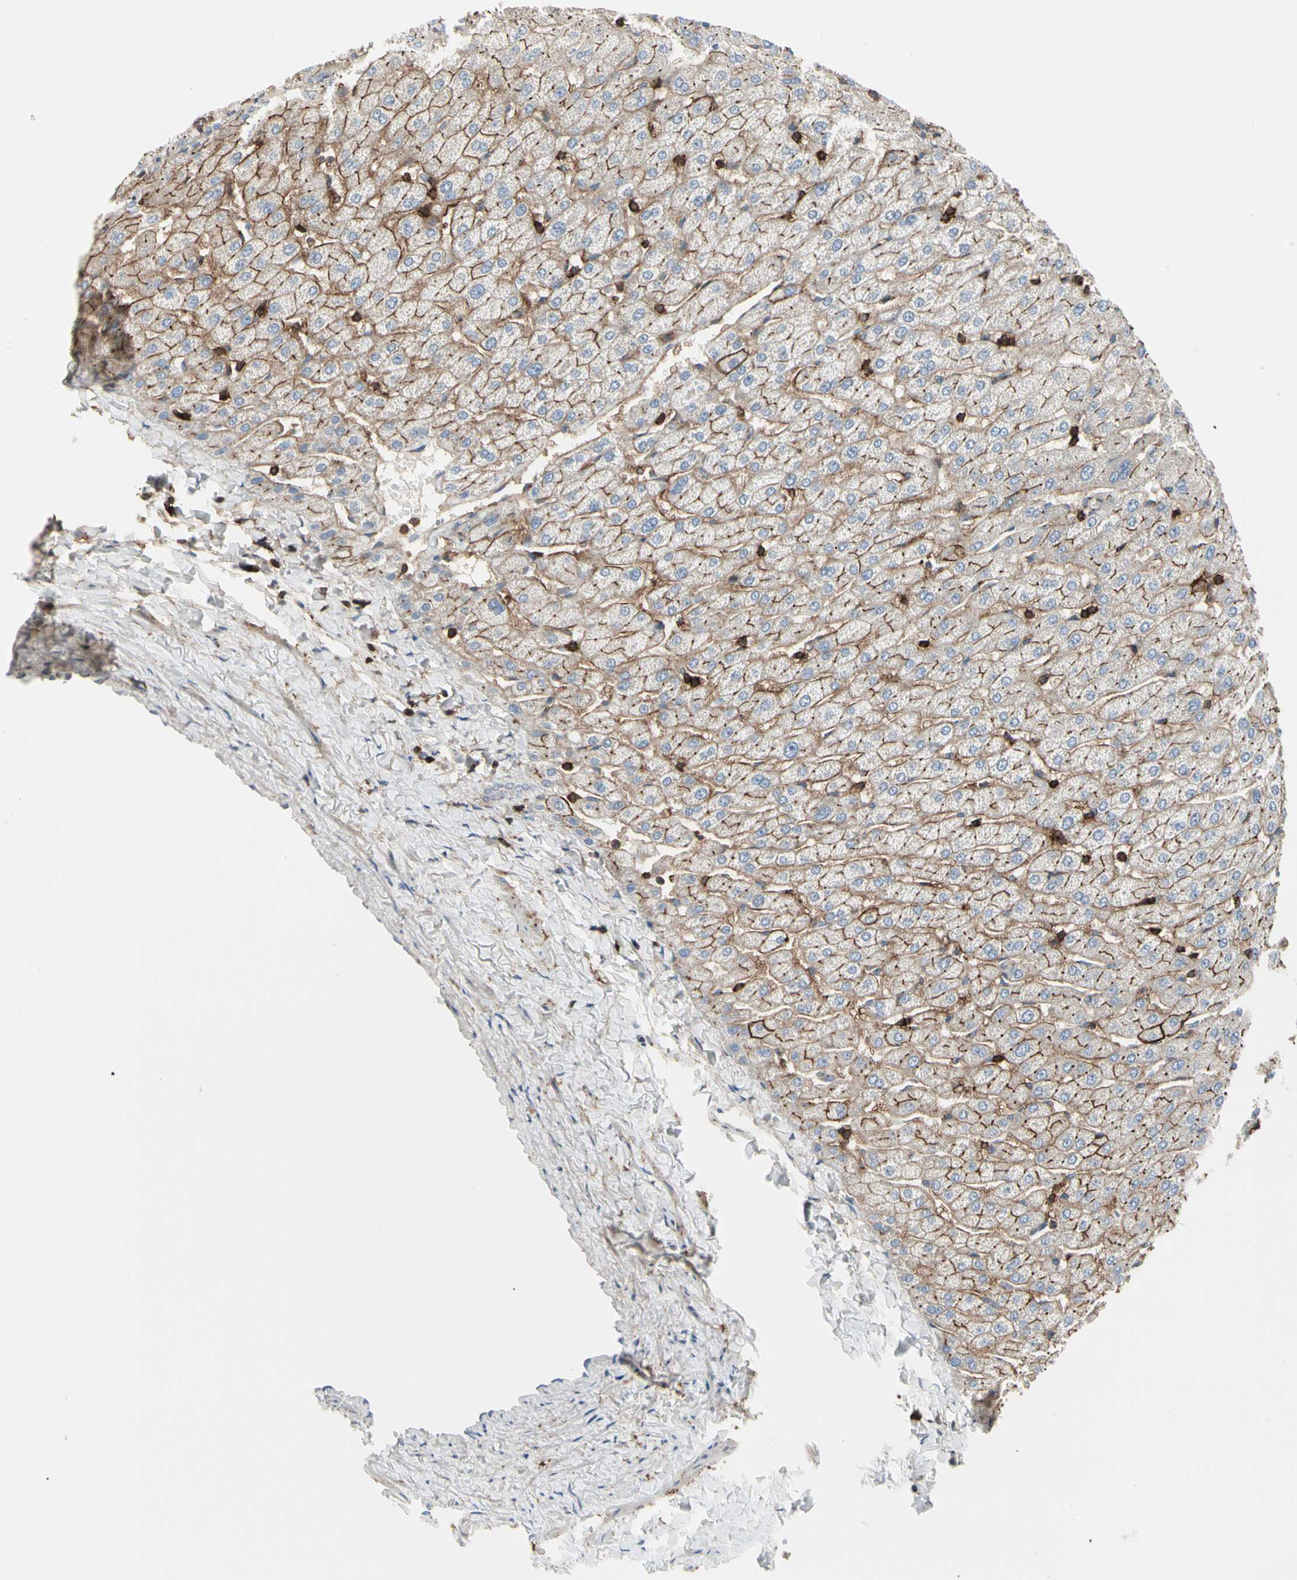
{"staining": {"intensity": "negative", "quantity": "none", "location": "none"}, "tissue": "liver", "cell_type": "Cholangiocytes", "image_type": "normal", "snomed": [{"axis": "morphology", "description": "Normal tissue, NOS"}, {"axis": "morphology", "description": "Fibrosis, NOS"}, {"axis": "topography", "description": "Liver"}], "caption": "High power microscopy micrograph of an IHC image of normal liver, revealing no significant staining in cholangiocytes.", "gene": "CLEC2B", "patient": {"sex": "female", "age": 29}}